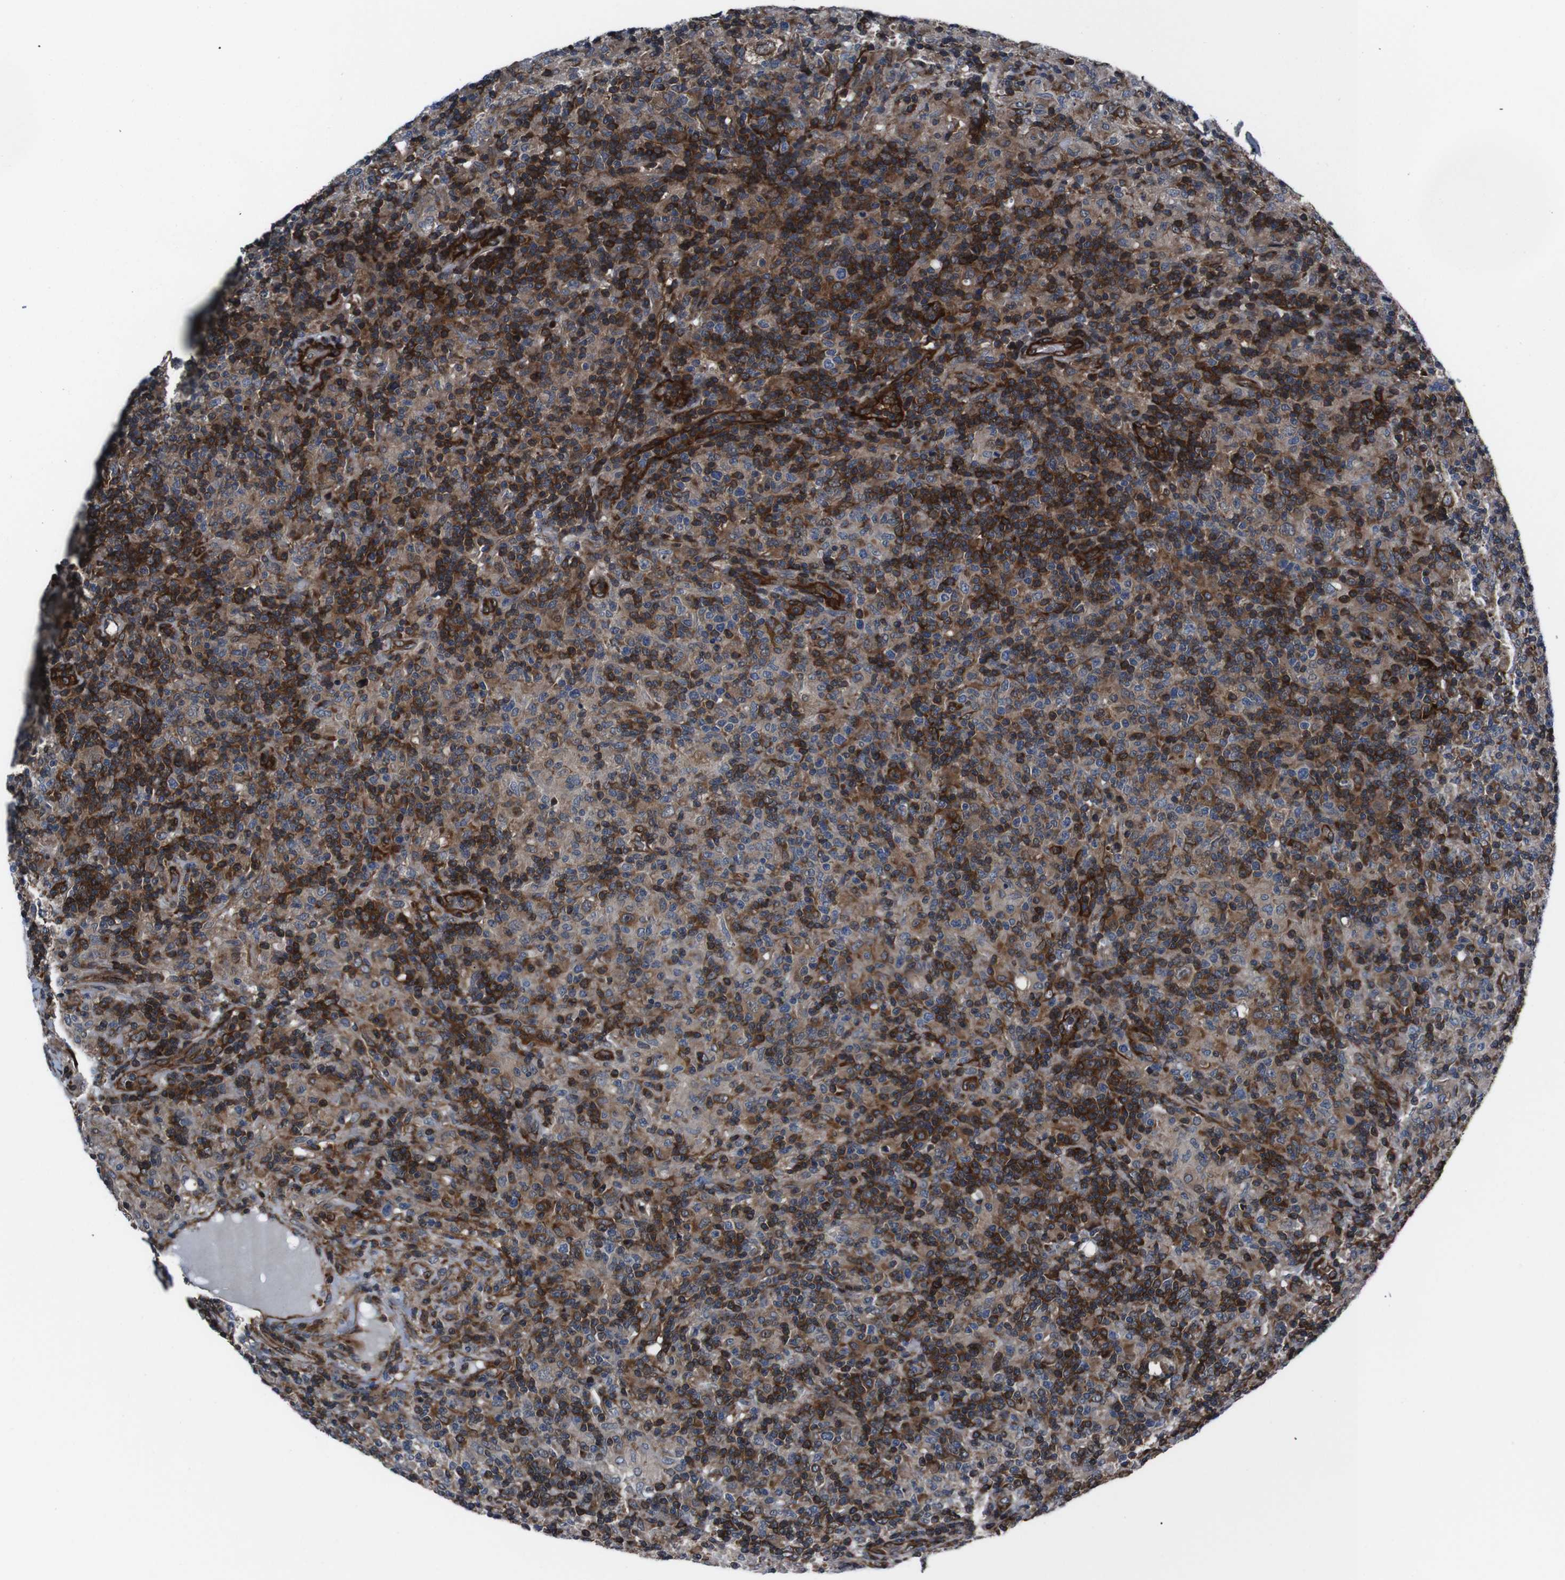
{"staining": {"intensity": "moderate", "quantity": ">75%", "location": "cytoplasmic/membranous"}, "tissue": "lymphoma", "cell_type": "Tumor cells", "image_type": "cancer", "snomed": [{"axis": "morphology", "description": "Hodgkin's disease, NOS"}, {"axis": "topography", "description": "Lymph node"}], "caption": "A medium amount of moderate cytoplasmic/membranous positivity is seen in approximately >75% of tumor cells in lymphoma tissue. Ihc stains the protein of interest in brown and the nuclei are stained blue.", "gene": "EIF4A2", "patient": {"sex": "male", "age": 70}}